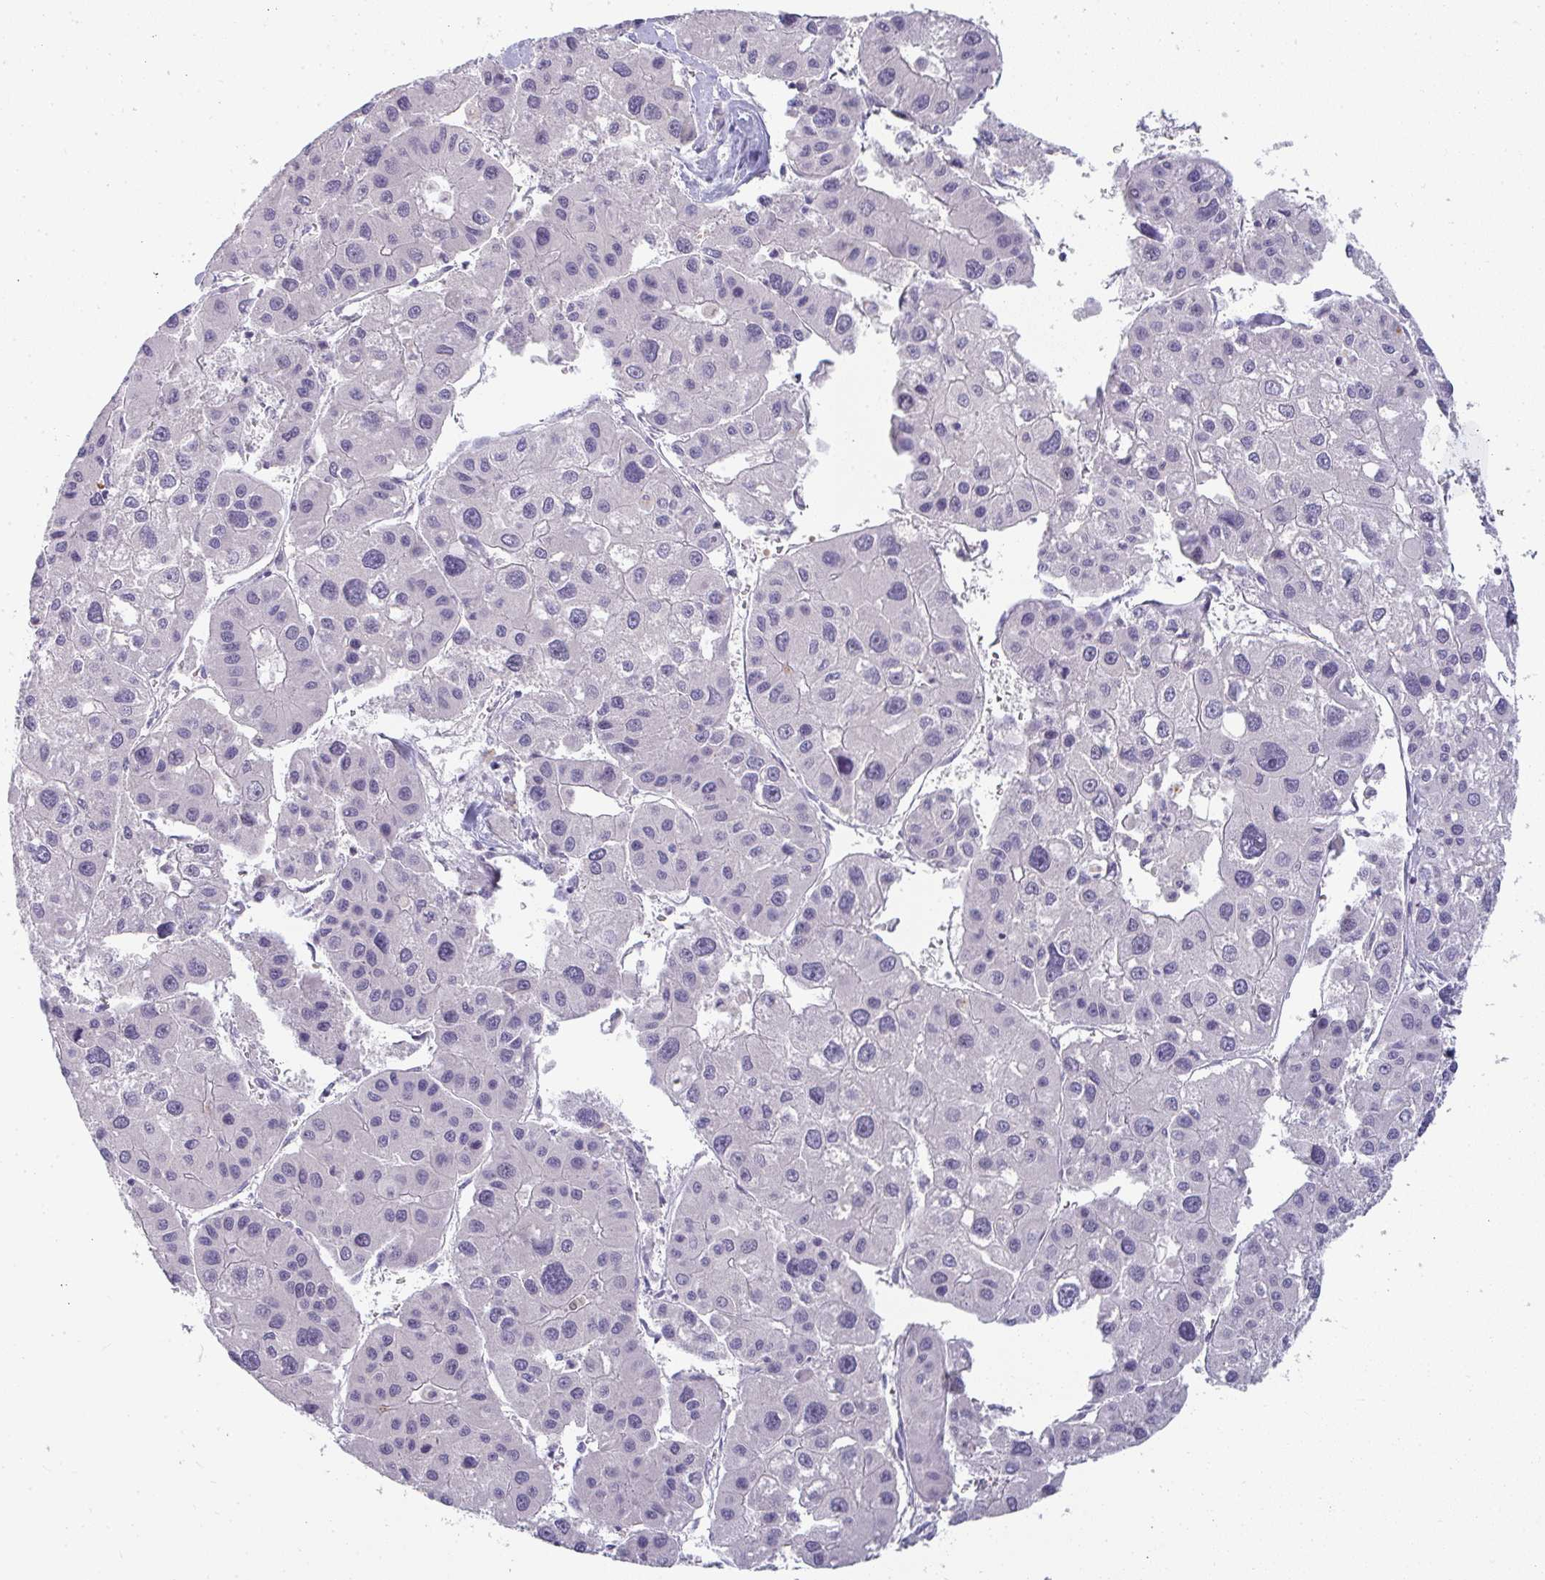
{"staining": {"intensity": "negative", "quantity": "none", "location": "none"}, "tissue": "liver cancer", "cell_type": "Tumor cells", "image_type": "cancer", "snomed": [{"axis": "morphology", "description": "Carcinoma, Hepatocellular, NOS"}, {"axis": "topography", "description": "Liver"}], "caption": "A micrograph of liver hepatocellular carcinoma stained for a protein displays no brown staining in tumor cells.", "gene": "SHB", "patient": {"sex": "male", "age": 73}}